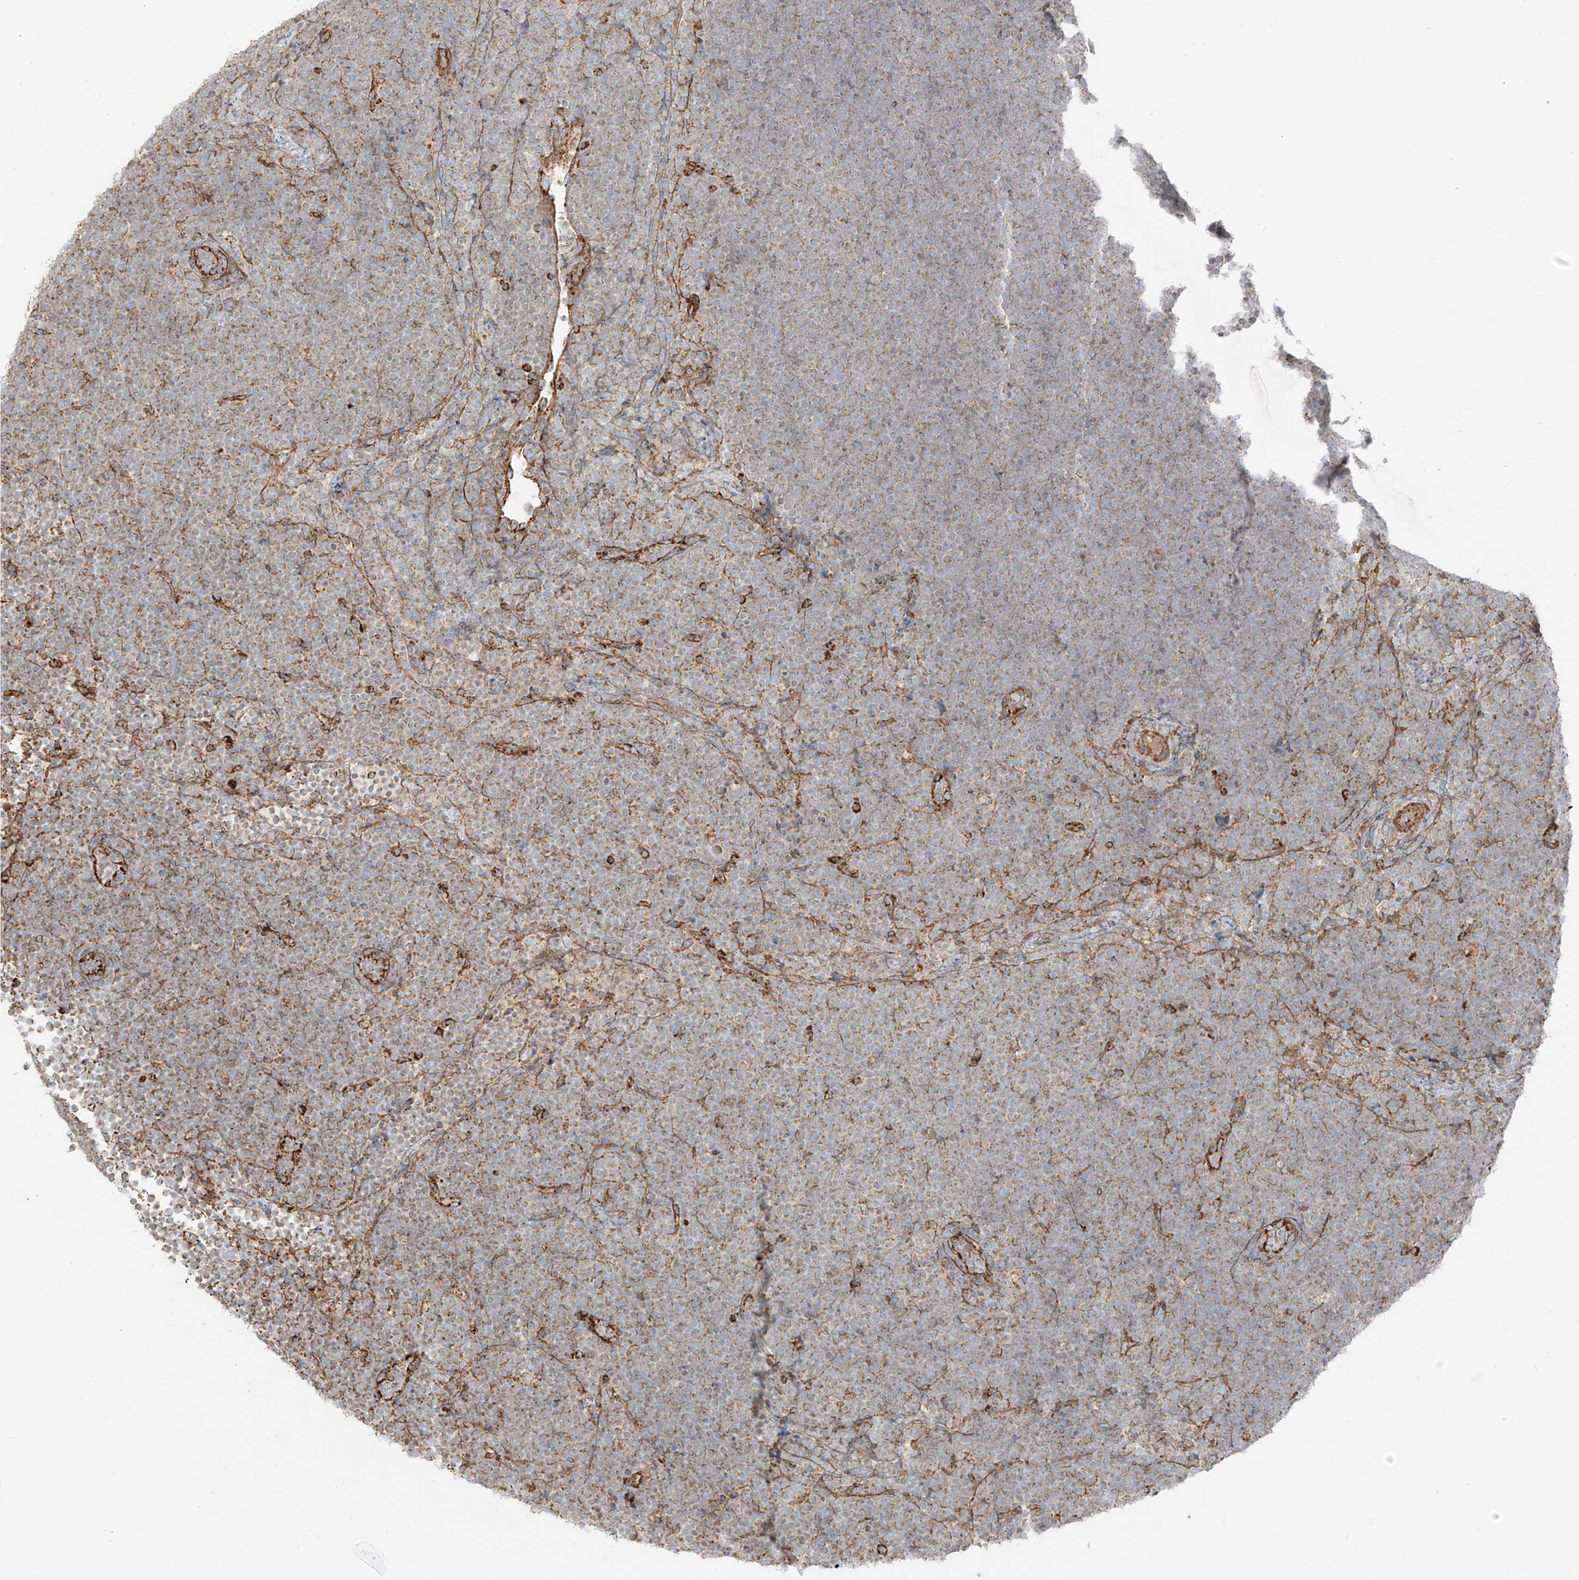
{"staining": {"intensity": "moderate", "quantity": "25%-75%", "location": "cytoplasmic/membranous"}, "tissue": "lymphoma", "cell_type": "Tumor cells", "image_type": "cancer", "snomed": [{"axis": "morphology", "description": "Malignant lymphoma, non-Hodgkin's type, High grade"}, {"axis": "topography", "description": "Lymph node"}], "caption": "A micrograph of lymphoma stained for a protein reveals moderate cytoplasmic/membranous brown staining in tumor cells. (DAB IHC, brown staining for protein, blue staining for nuclei).", "gene": "PLCL1", "patient": {"sex": "male", "age": 13}}